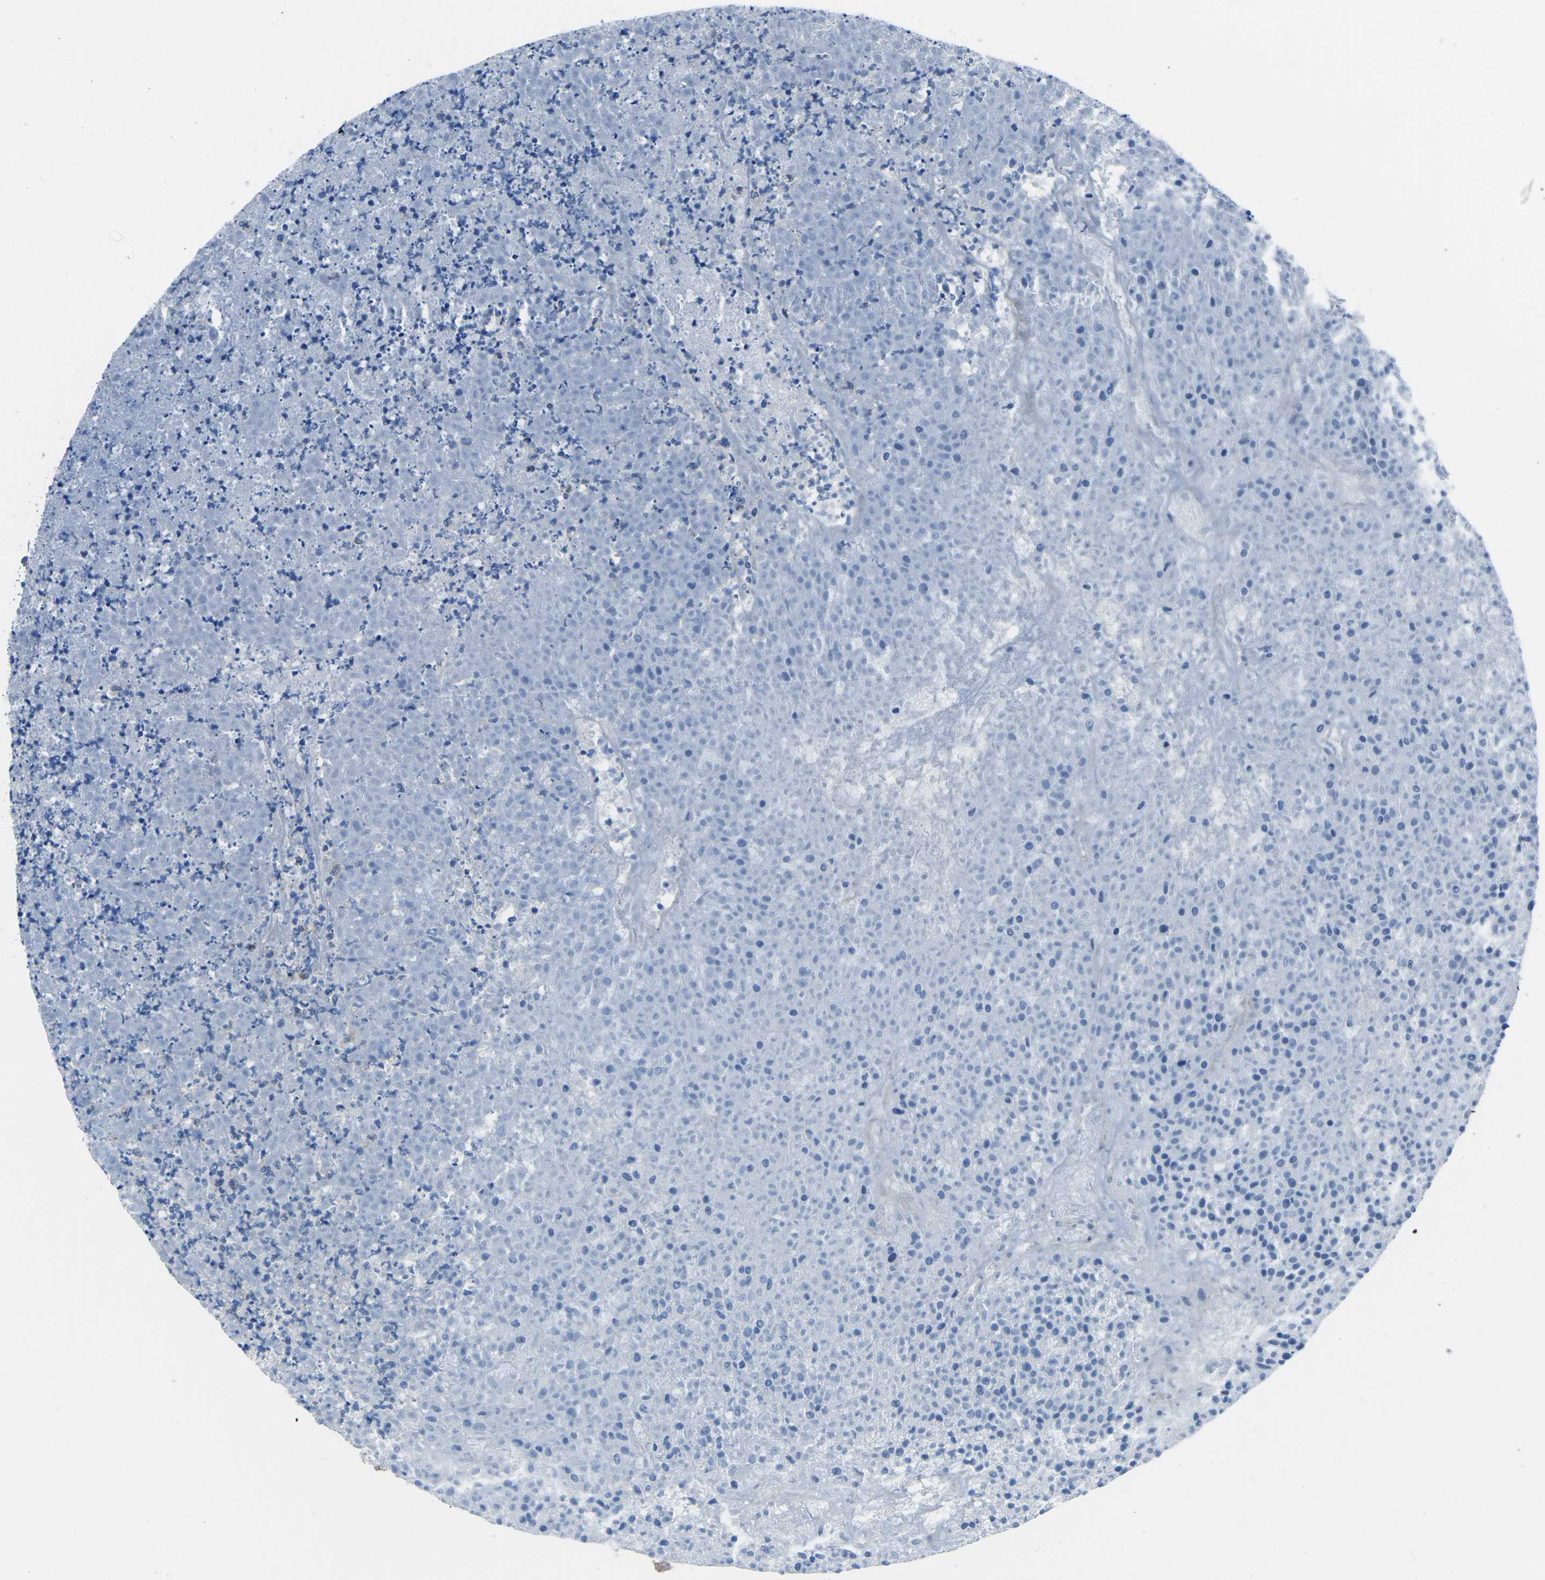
{"staining": {"intensity": "negative", "quantity": "none", "location": "none"}, "tissue": "testis cancer", "cell_type": "Tumor cells", "image_type": "cancer", "snomed": [{"axis": "morphology", "description": "Seminoma, NOS"}, {"axis": "topography", "description": "Testis"}], "caption": "This is an immunohistochemistry (IHC) histopathology image of testis cancer. There is no staining in tumor cells.", "gene": "UTRN", "patient": {"sex": "male", "age": 59}}